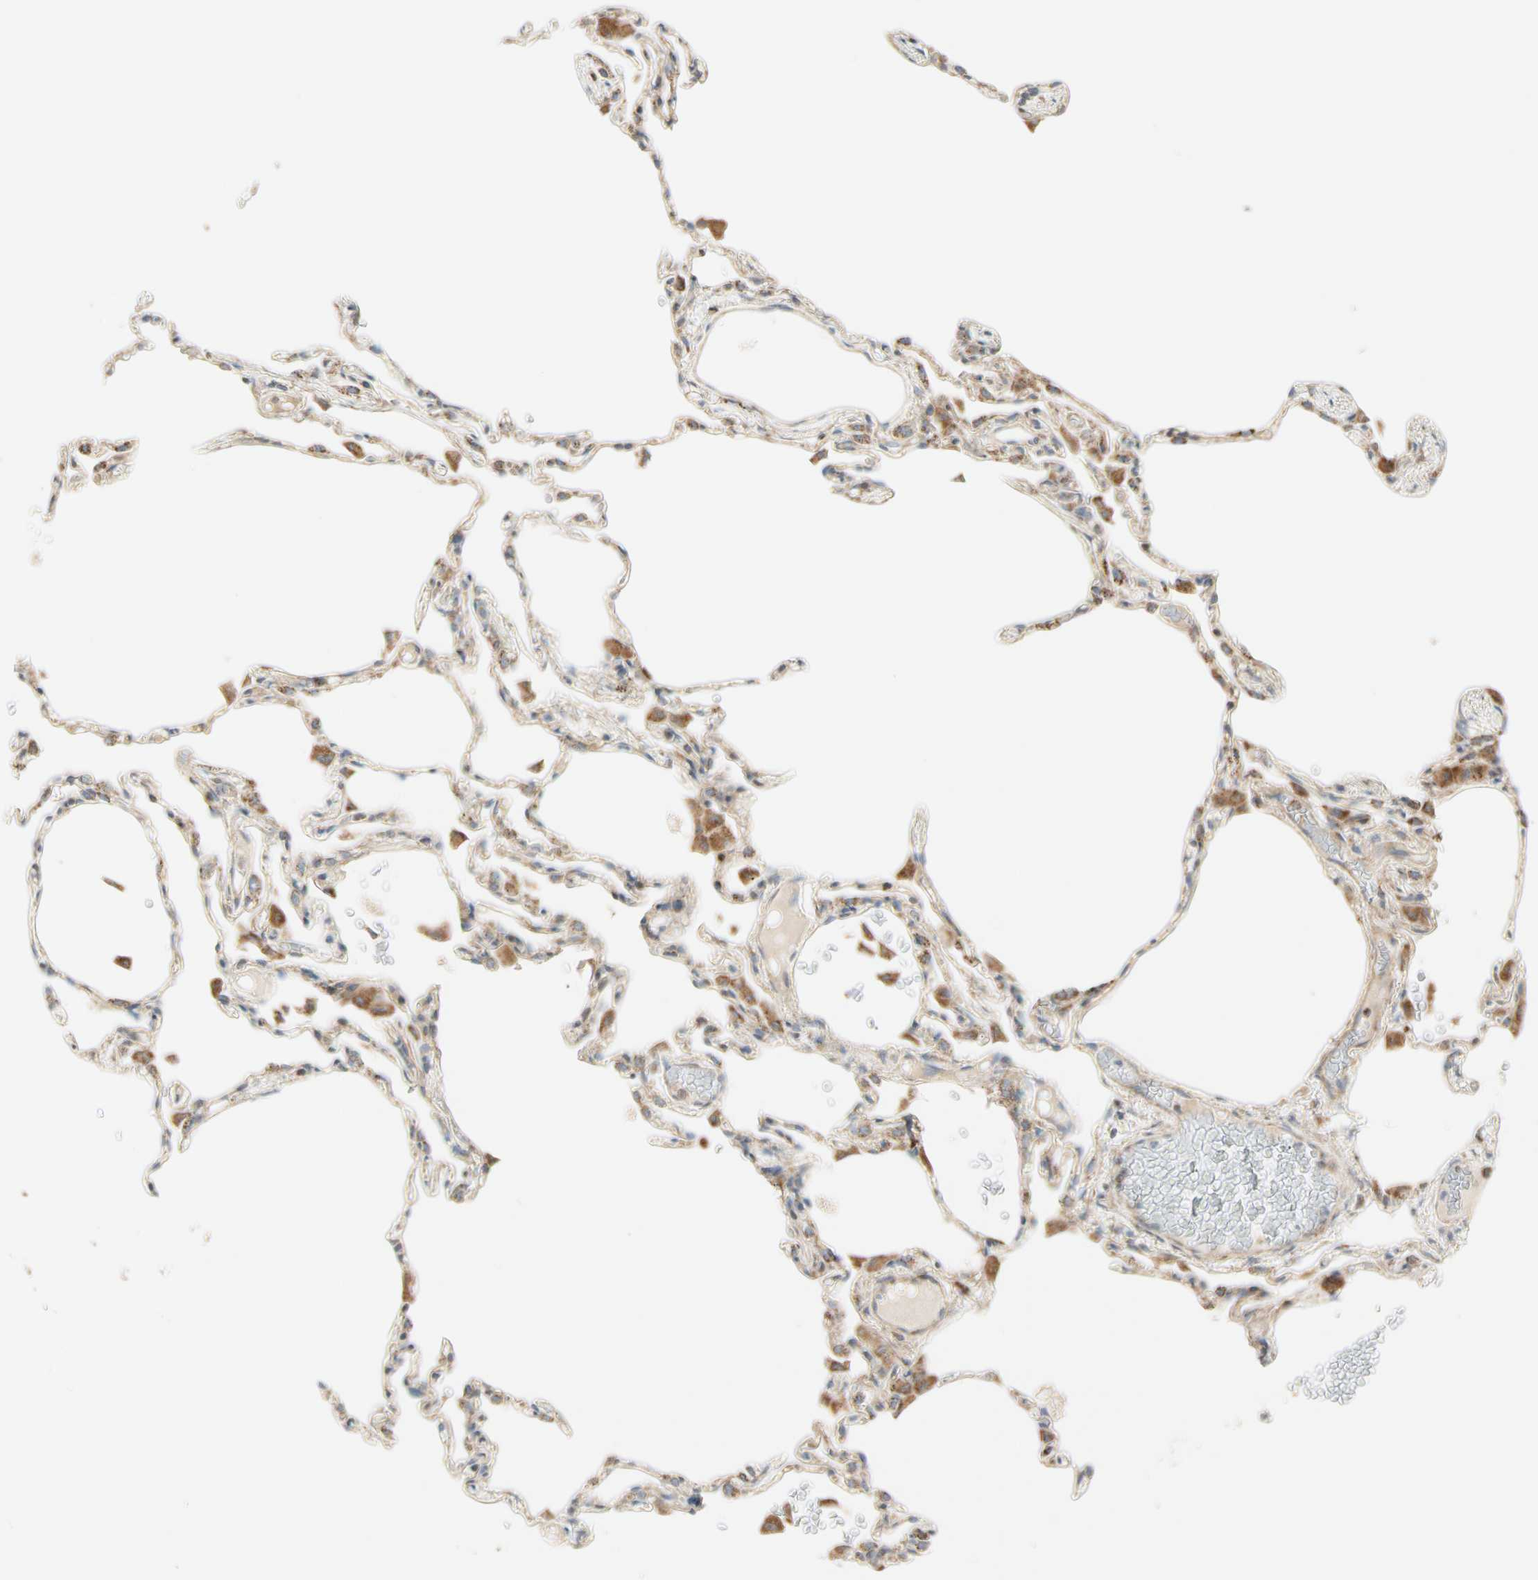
{"staining": {"intensity": "moderate", "quantity": "25%-75%", "location": "cytoplasmic/membranous"}, "tissue": "lung", "cell_type": "Alveolar cells", "image_type": "normal", "snomed": [{"axis": "morphology", "description": "Normal tissue, NOS"}, {"axis": "topography", "description": "Lung"}], "caption": "Protein expression analysis of unremarkable lung displays moderate cytoplasmic/membranous expression in about 25%-75% of alveolar cells.", "gene": "TBC1D10A", "patient": {"sex": "female", "age": 49}}